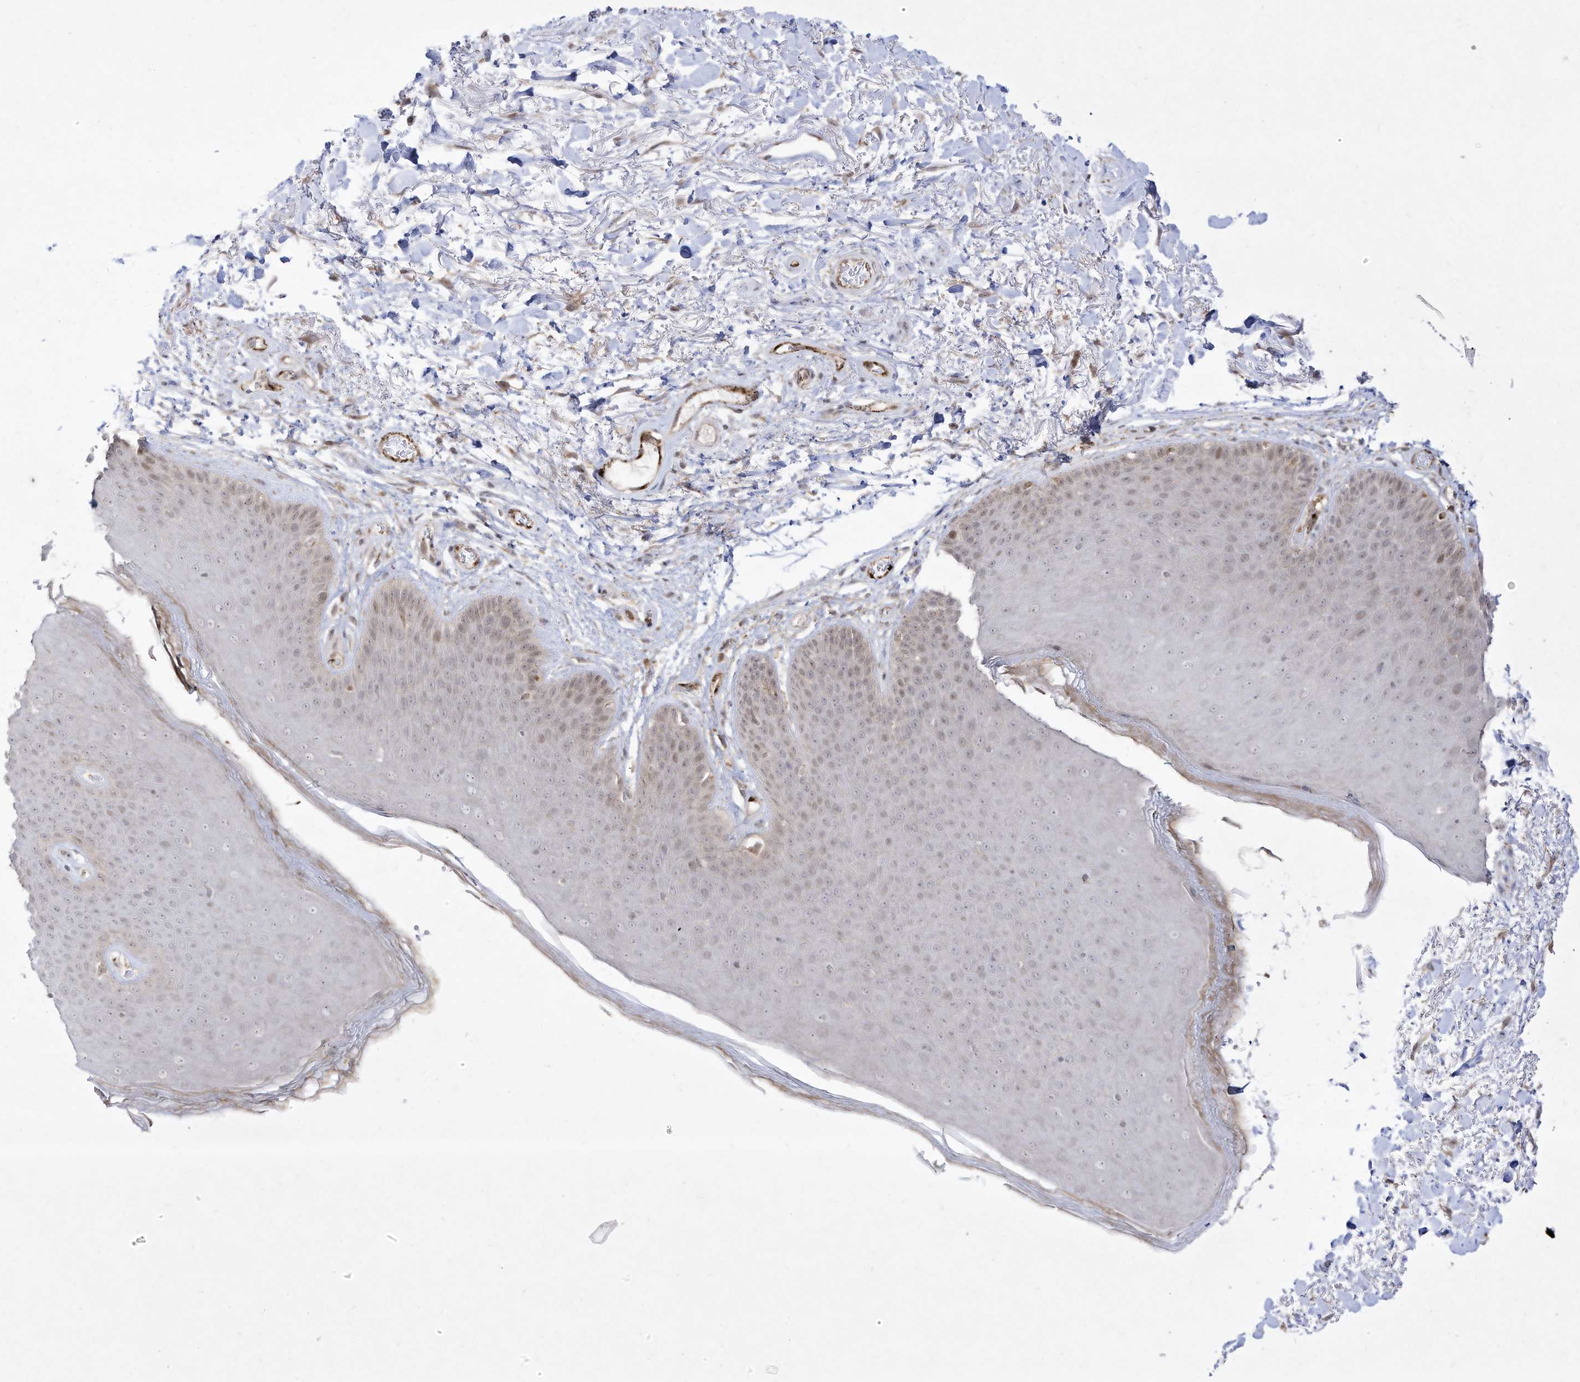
{"staining": {"intensity": "weak", "quantity": "<25%", "location": "cytoplasmic/membranous"}, "tissue": "skin", "cell_type": "Epidermal cells", "image_type": "normal", "snomed": [{"axis": "morphology", "description": "Normal tissue, NOS"}, {"axis": "topography", "description": "Anal"}], "caption": "This is an IHC micrograph of benign human skin. There is no staining in epidermal cells.", "gene": "ZGRF1", "patient": {"sex": "male", "age": 74}}